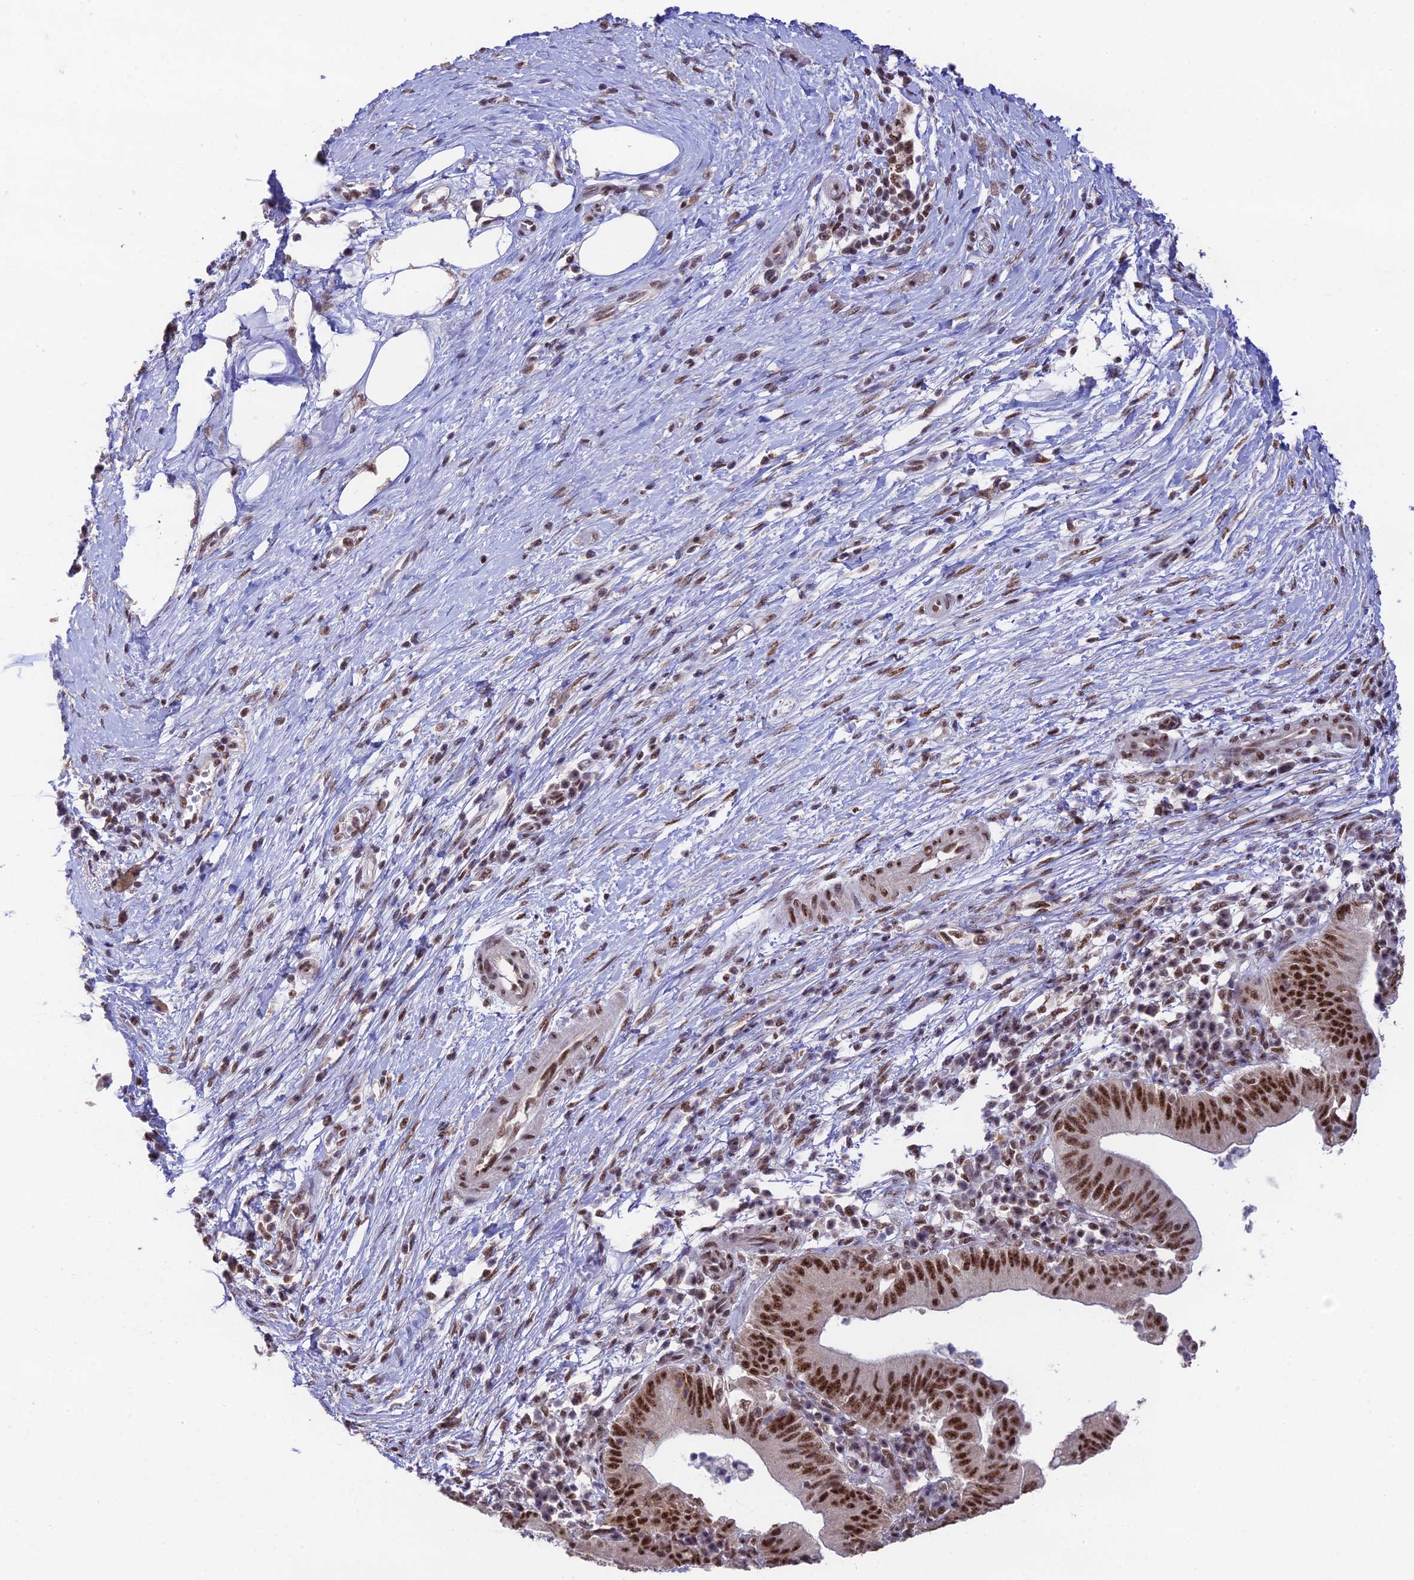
{"staining": {"intensity": "strong", "quantity": ">75%", "location": "nuclear"}, "tissue": "pancreatic cancer", "cell_type": "Tumor cells", "image_type": "cancer", "snomed": [{"axis": "morphology", "description": "Adenocarcinoma, NOS"}, {"axis": "topography", "description": "Pancreas"}], "caption": "Protein expression analysis of pancreatic adenocarcinoma exhibits strong nuclear positivity in about >75% of tumor cells.", "gene": "THOC7", "patient": {"sex": "male", "age": 68}}